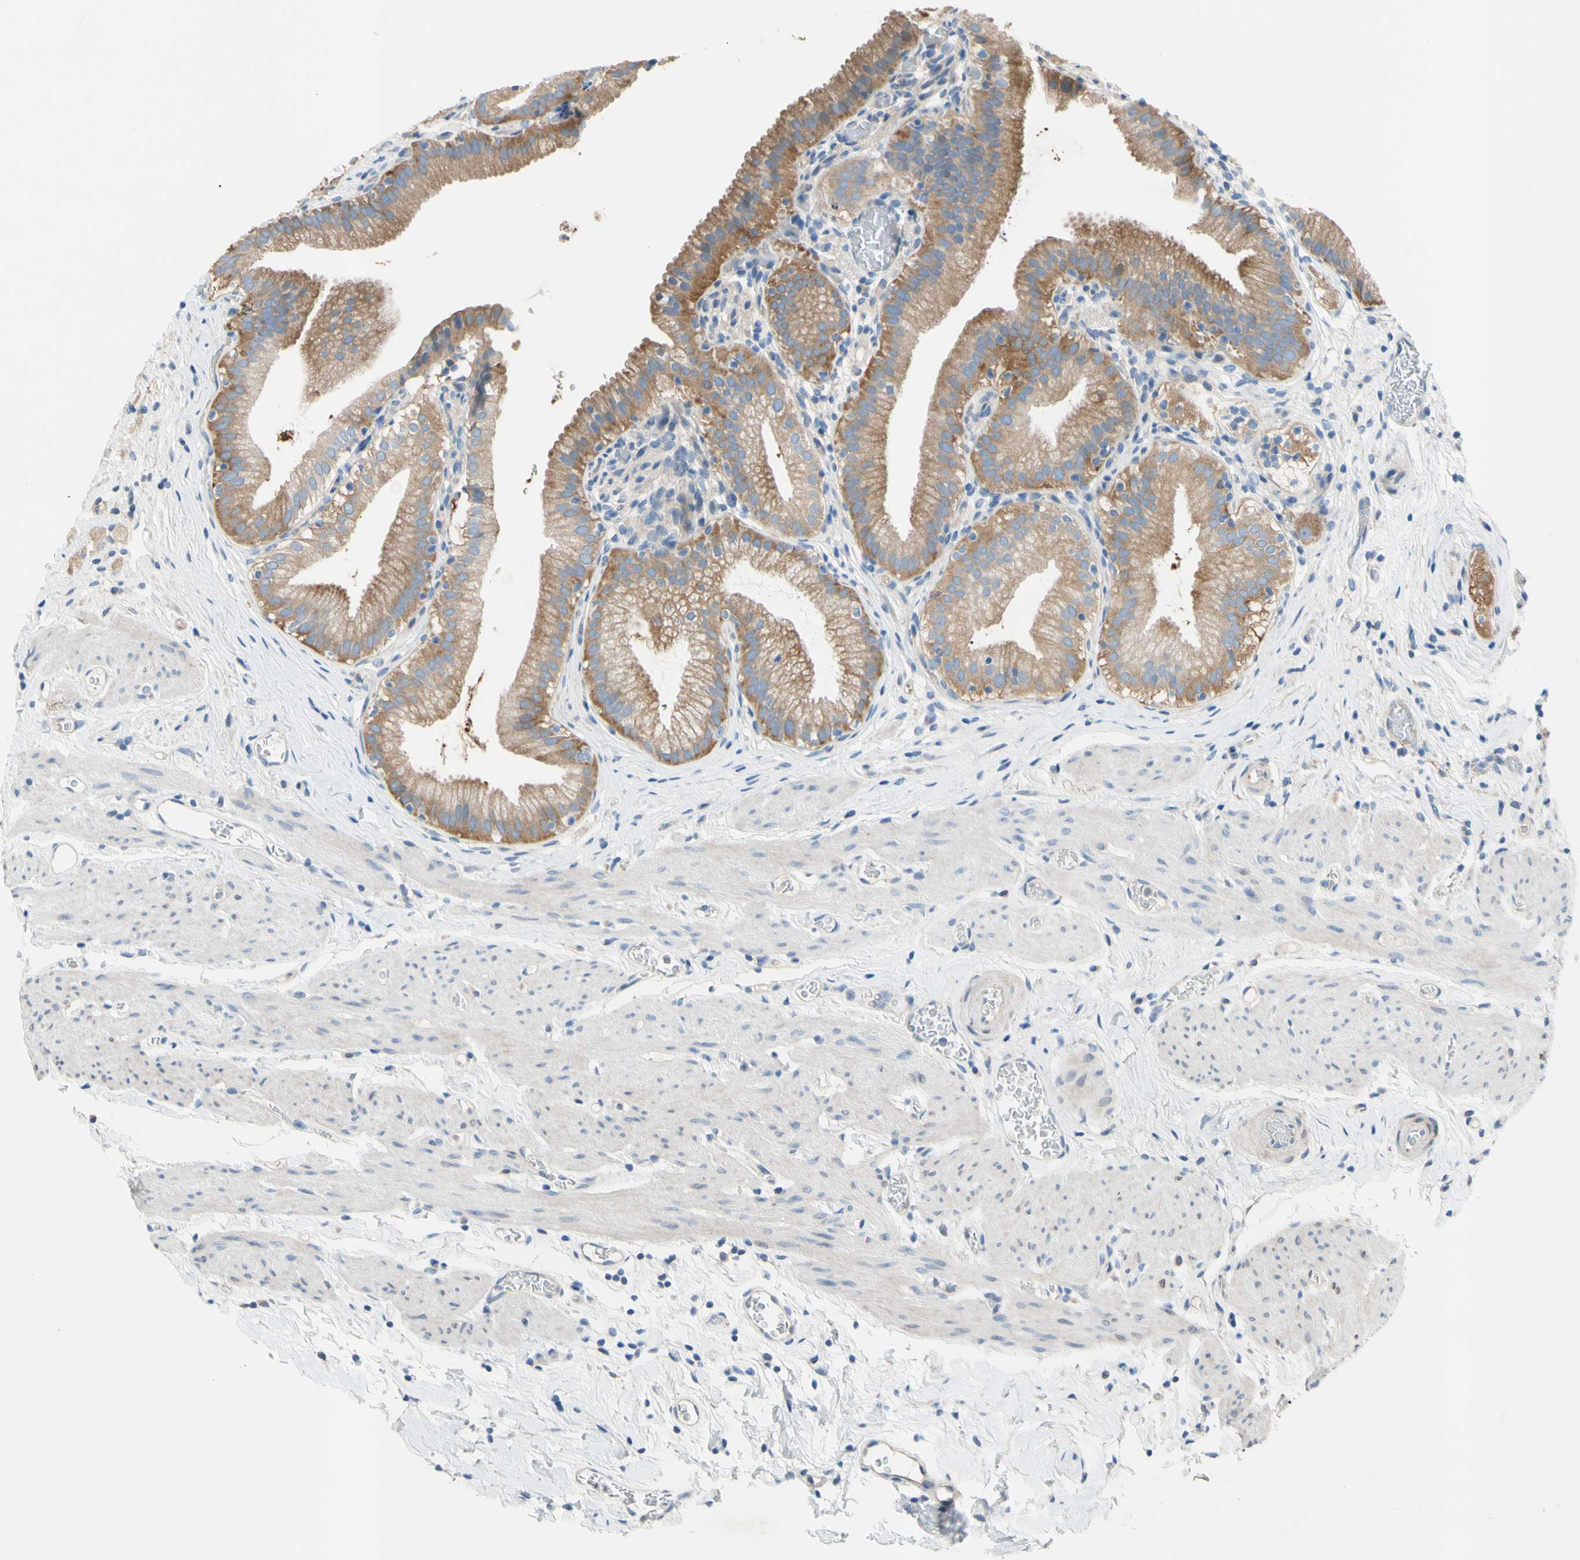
{"staining": {"intensity": "moderate", "quantity": ">75%", "location": "cytoplasmic/membranous"}, "tissue": "gallbladder", "cell_type": "Glandular cells", "image_type": "normal", "snomed": [{"axis": "morphology", "description": "Normal tissue, NOS"}, {"axis": "topography", "description": "Gallbladder"}], "caption": "IHC photomicrograph of benign gallbladder: gallbladder stained using IHC reveals medium levels of moderate protein expression localized specifically in the cytoplasmic/membranous of glandular cells, appearing as a cytoplasmic/membranous brown color.", "gene": "TMEM59L", "patient": {"sex": "male", "age": 54}}